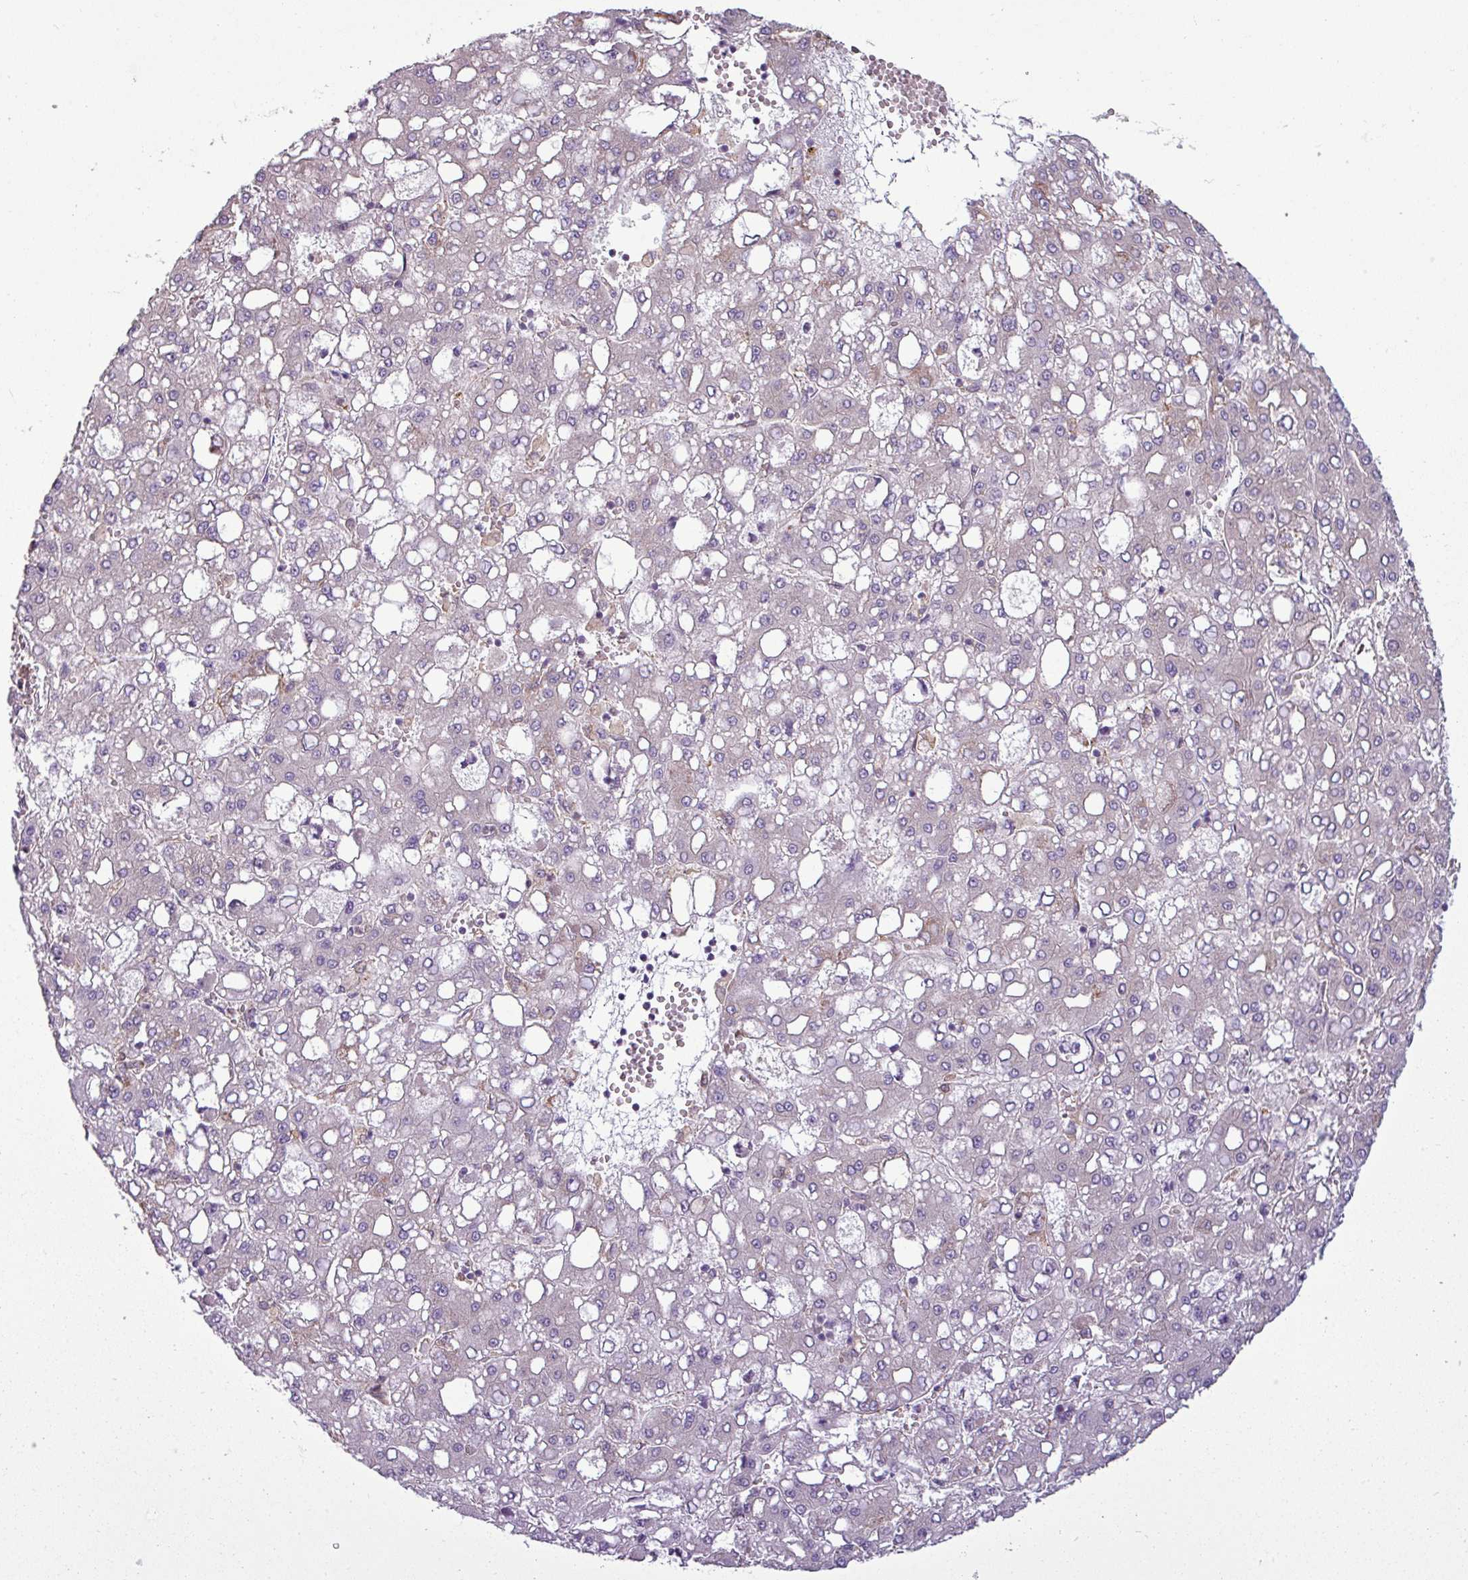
{"staining": {"intensity": "negative", "quantity": "none", "location": "none"}, "tissue": "liver cancer", "cell_type": "Tumor cells", "image_type": "cancer", "snomed": [{"axis": "morphology", "description": "Carcinoma, Hepatocellular, NOS"}, {"axis": "topography", "description": "Liver"}], "caption": "Tumor cells are negative for protein expression in human liver cancer.", "gene": "PACSIN2", "patient": {"sex": "male", "age": 65}}